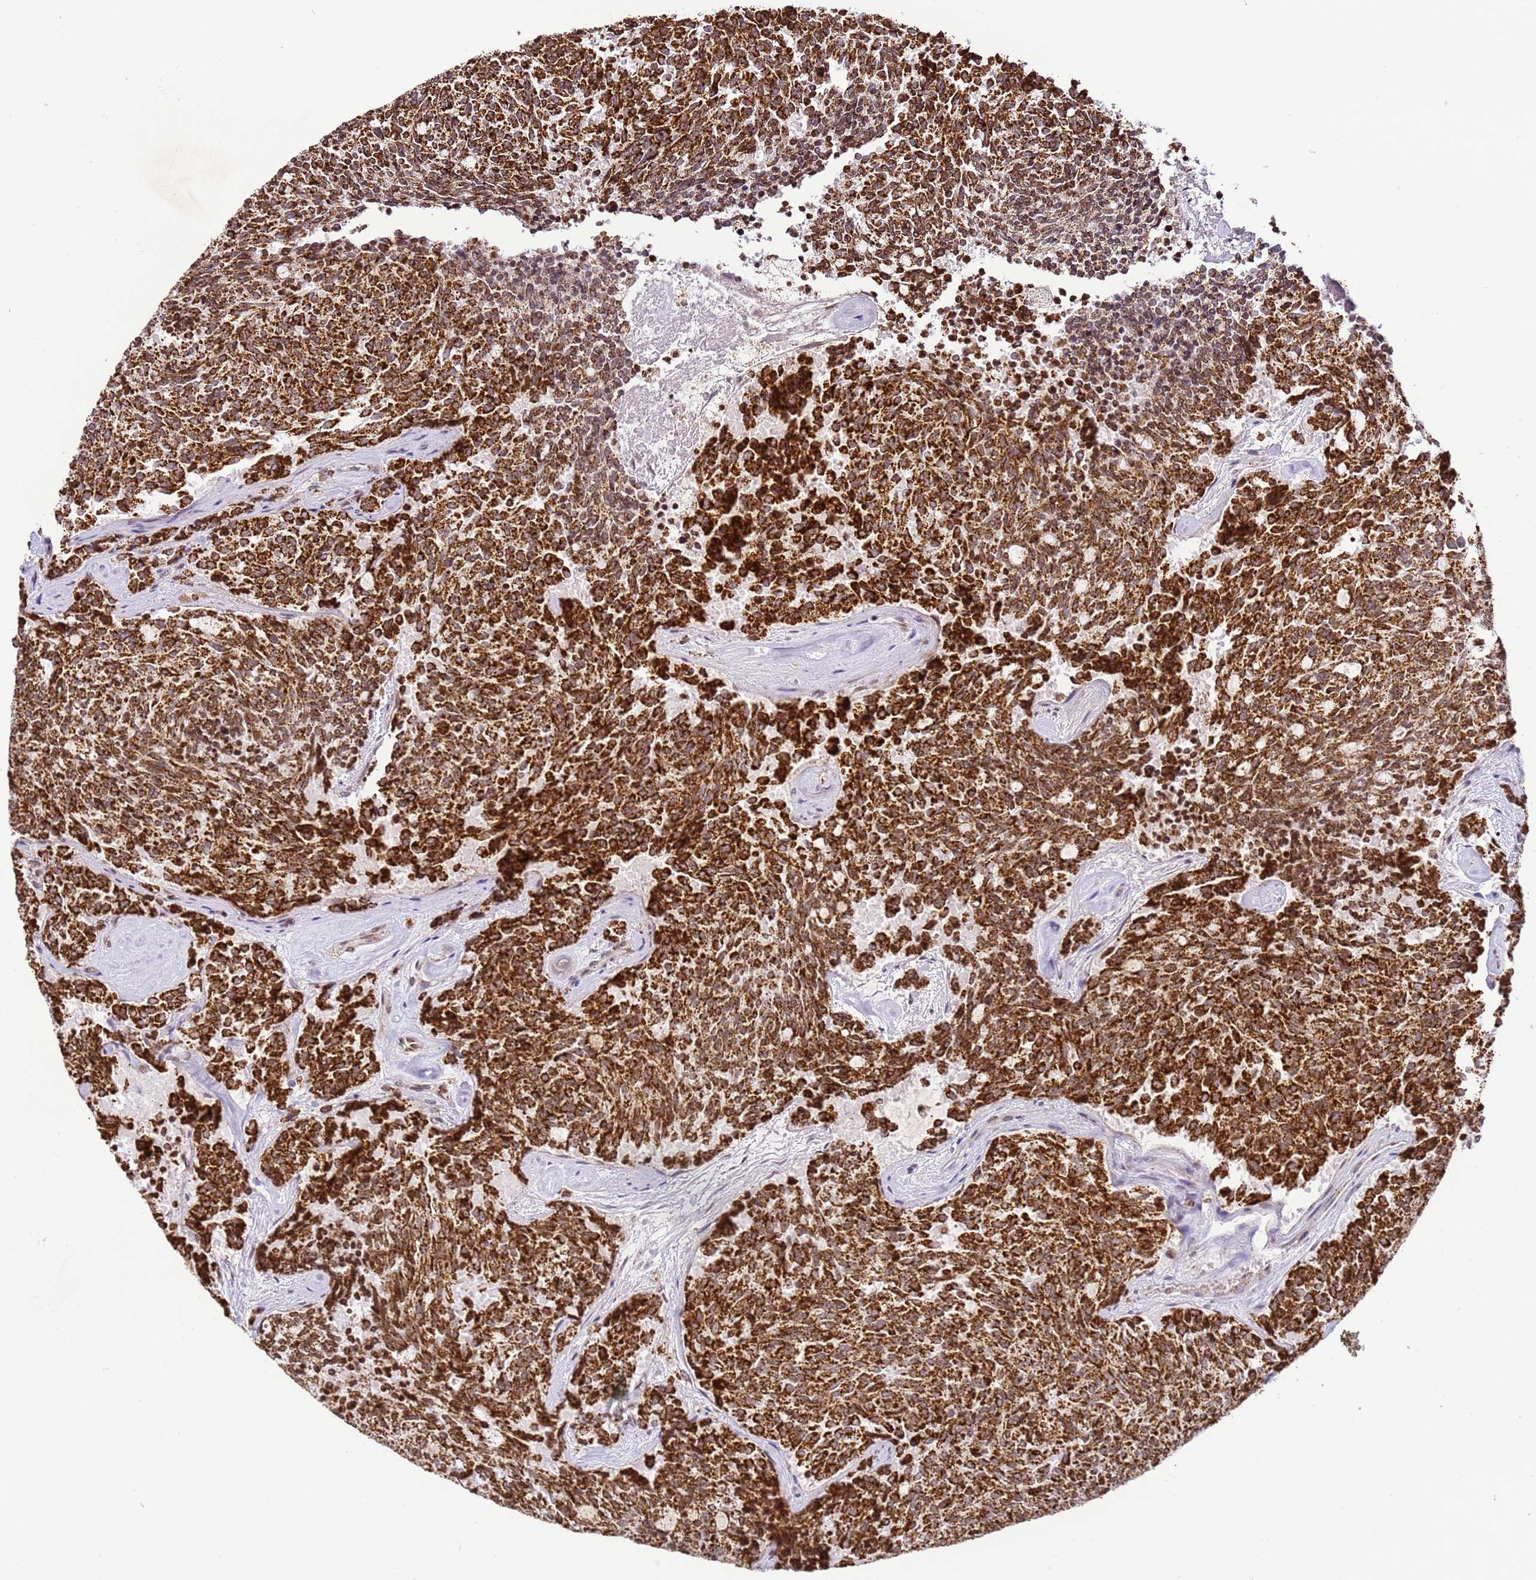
{"staining": {"intensity": "strong", "quantity": ">75%", "location": "cytoplasmic/membranous"}, "tissue": "carcinoid", "cell_type": "Tumor cells", "image_type": "cancer", "snomed": [{"axis": "morphology", "description": "Carcinoid, malignant, NOS"}, {"axis": "topography", "description": "Pancreas"}], "caption": "IHC photomicrograph of human carcinoid stained for a protein (brown), which demonstrates high levels of strong cytoplasmic/membranous positivity in about >75% of tumor cells.", "gene": "HSPE1", "patient": {"sex": "female", "age": 54}}